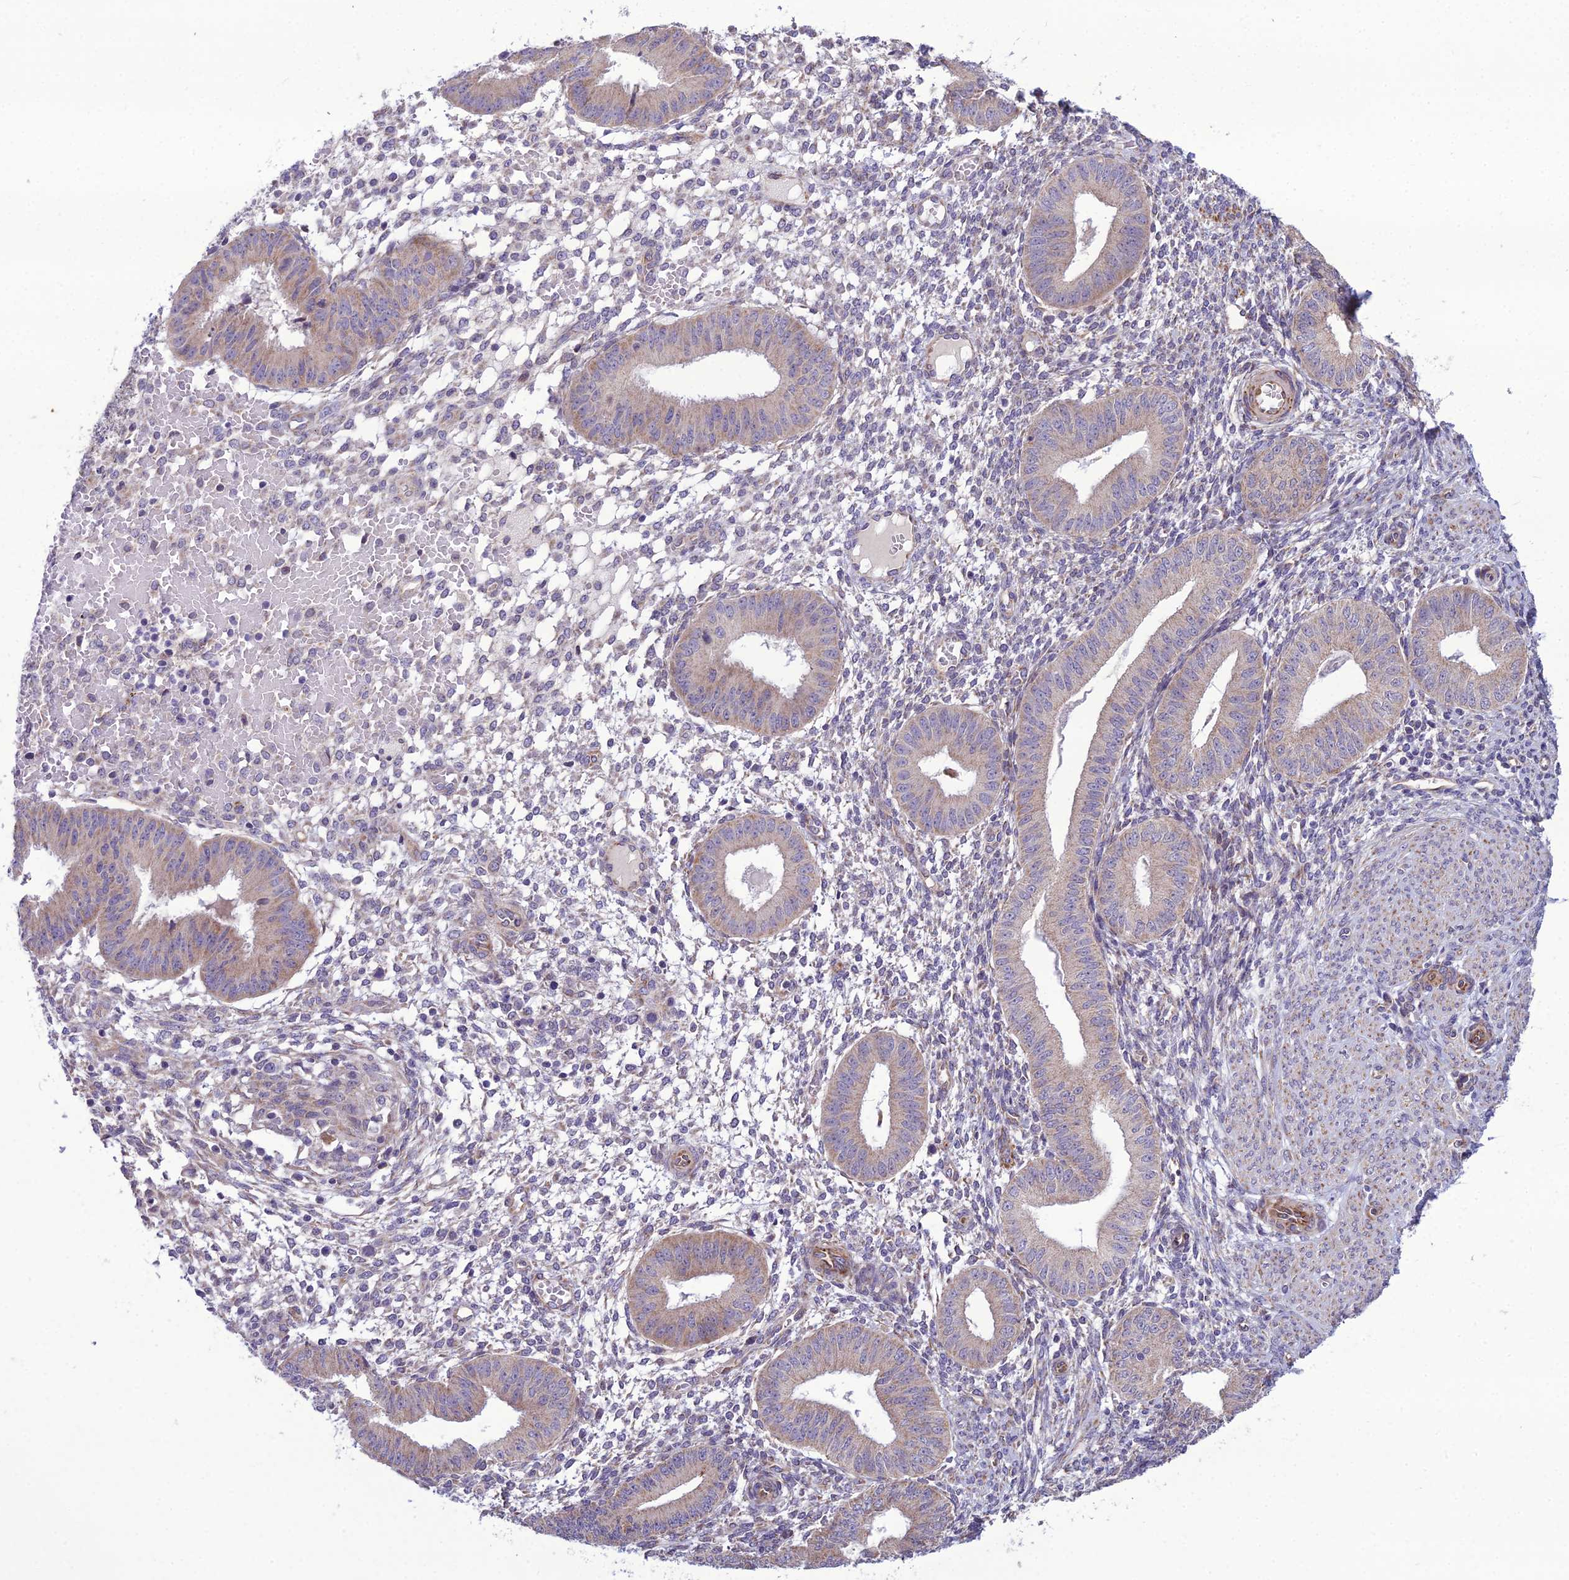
{"staining": {"intensity": "weak", "quantity": "25%-75%", "location": "cytoplasmic/membranous"}, "tissue": "endometrium", "cell_type": "Cells in endometrial stroma", "image_type": "normal", "snomed": [{"axis": "morphology", "description": "Normal tissue, NOS"}, {"axis": "topography", "description": "Endometrium"}], "caption": "An IHC image of benign tissue is shown. Protein staining in brown highlights weak cytoplasmic/membranous positivity in endometrium within cells in endometrial stroma.", "gene": "NODAL", "patient": {"sex": "female", "age": 49}}